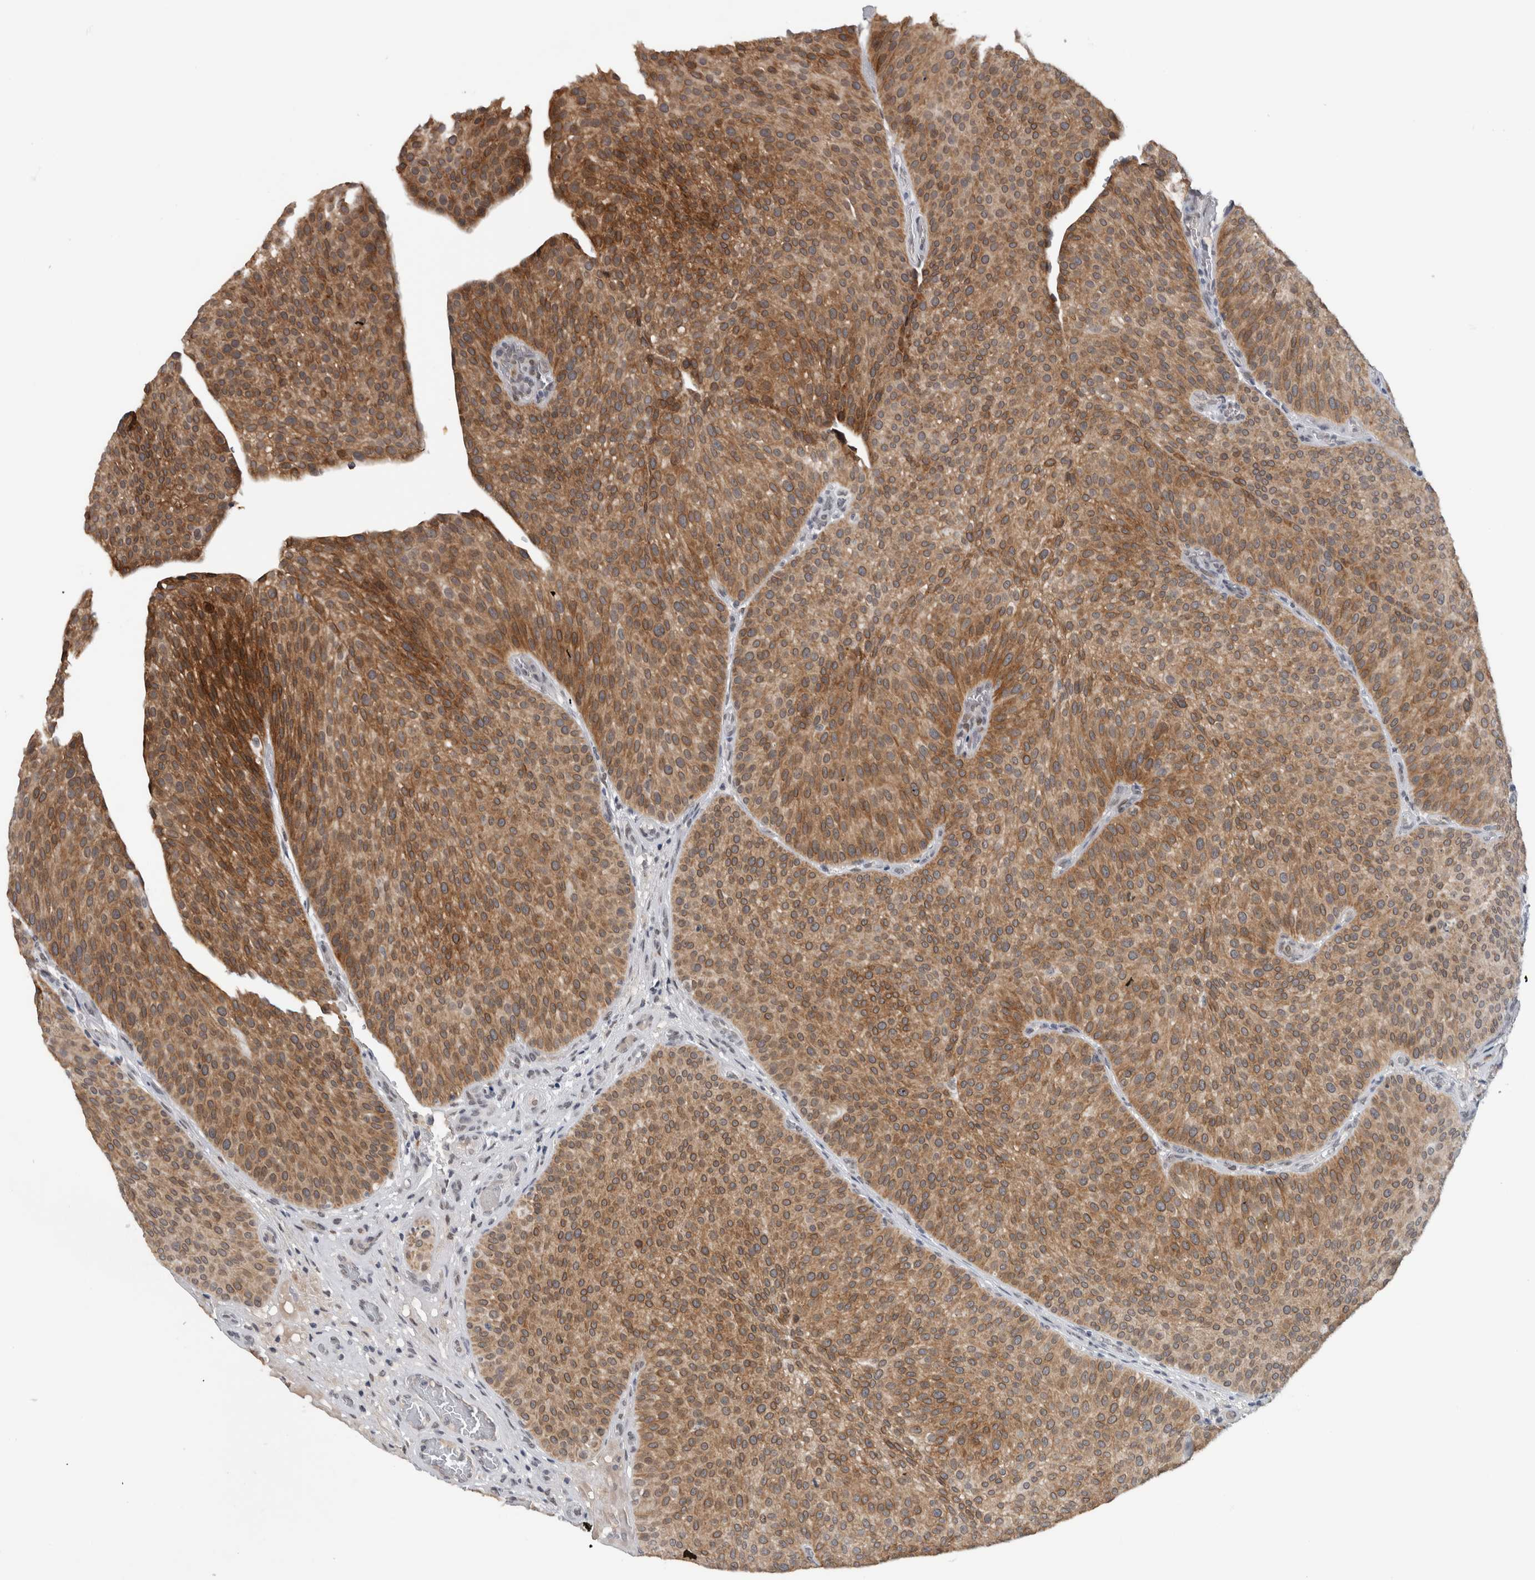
{"staining": {"intensity": "moderate", "quantity": ">75%", "location": "cytoplasmic/membranous"}, "tissue": "urothelial cancer", "cell_type": "Tumor cells", "image_type": "cancer", "snomed": [{"axis": "morphology", "description": "Normal tissue, NOS"}, {"axis": "morphology", "description": "Urothelial carcinoma, Low grade"}, {"axis": "topography", "description": "Smooth muscle"}, {"axis": "topography", "description": "Urinary bladder"}], "caption": "There is medium levels of moderate cytoplasmic/membranous positivity in tumor cells of low-grade urothelial carcinoma, as demonstrated by immunohistochemical staining (brown color).", "gene": "PRXL2A", "patient": {"sex": "male", "age": 60}}